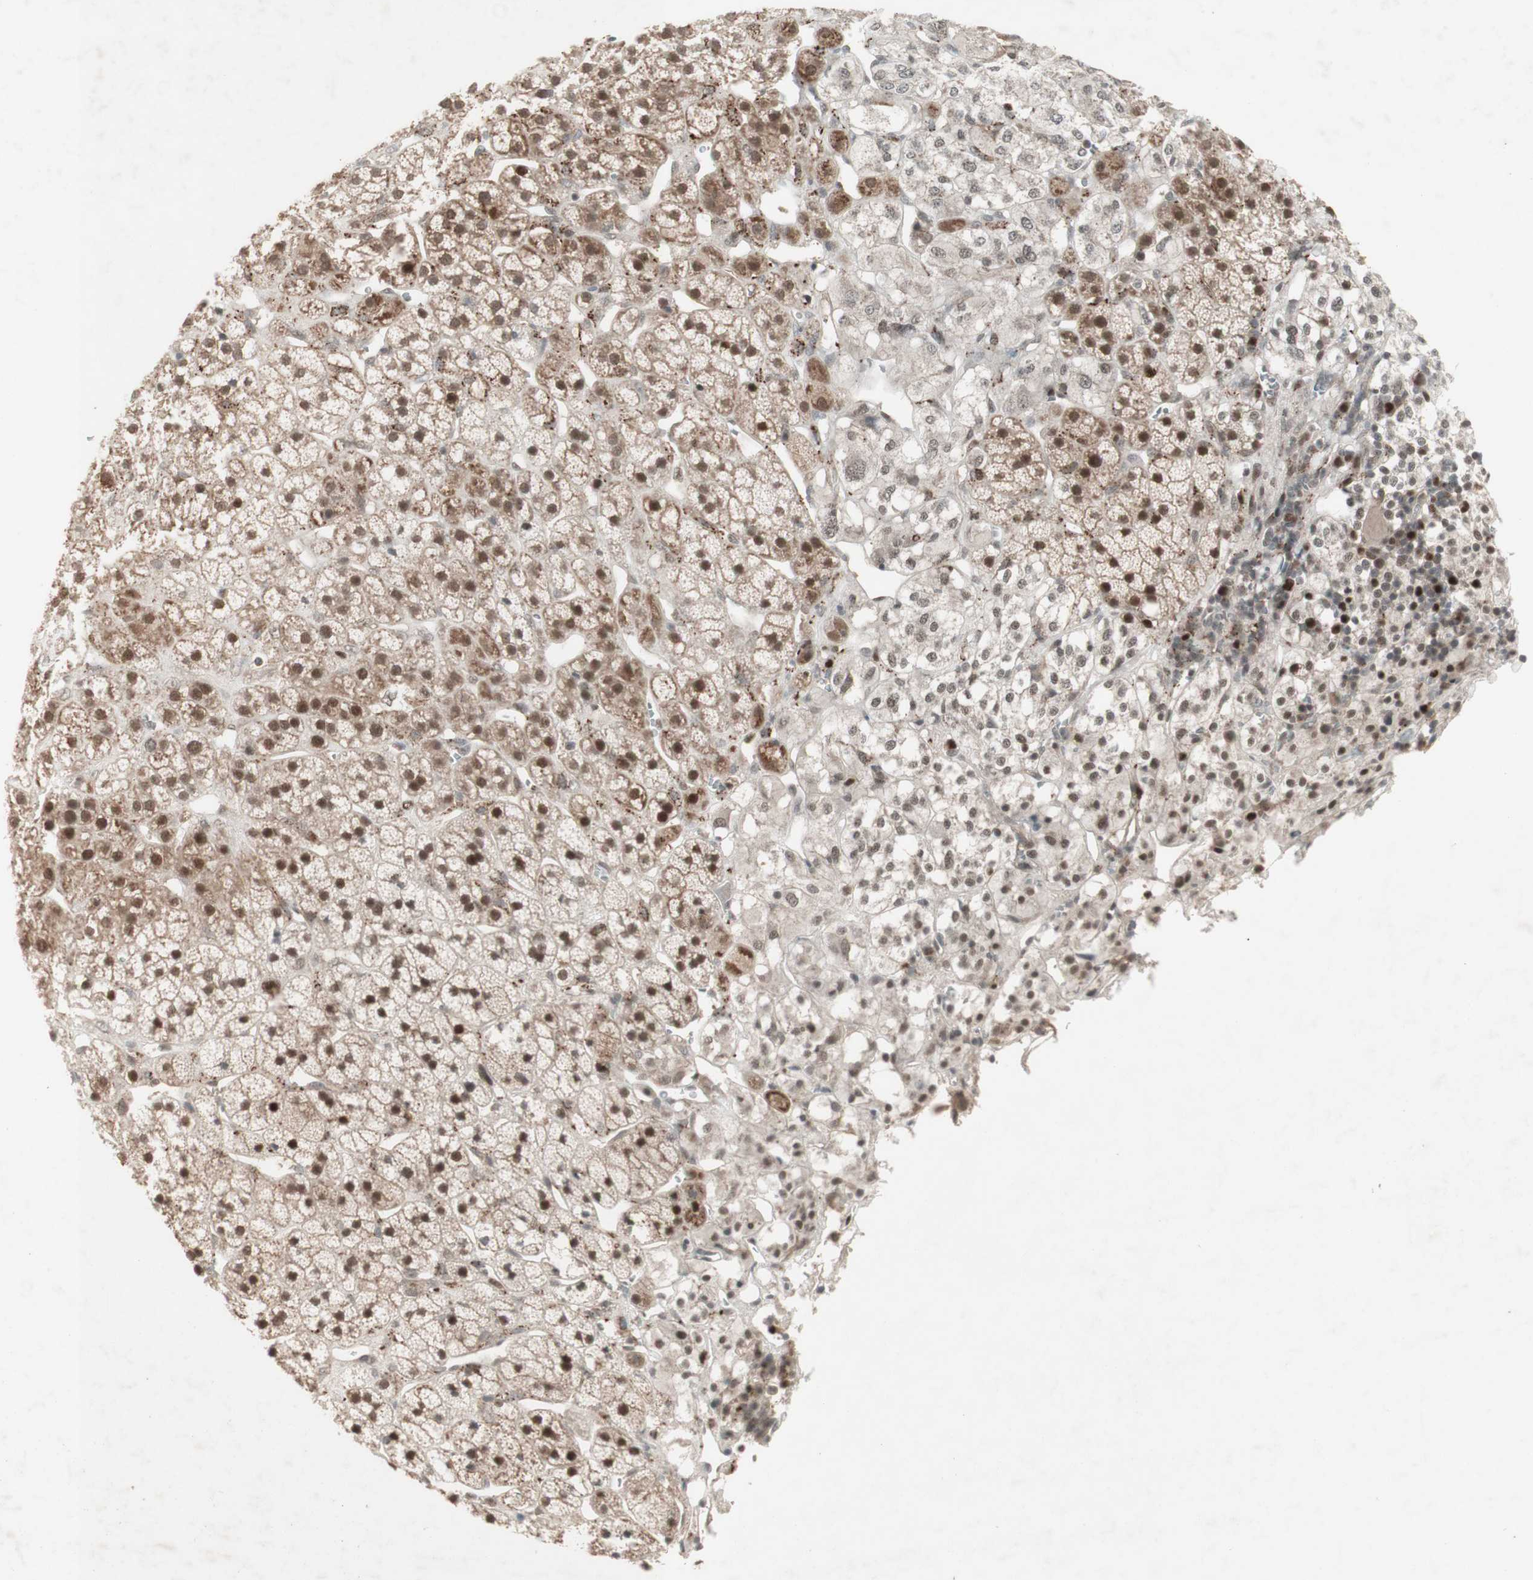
{"staining": {"intensity": "strong", "quantity": "25%-75%", "location": "cytoplasmic/membranous,nuclear"}, "tissue": "adrenal gland", "cell_type": "Glandular cells", "image_type": "normal", "snomed": [{"axis": "morphology", "description": "Normal tissue, NOS"}, {"axis": "topography", "description": "Adrenal gland"}], "caption": "A brown stain highlights strong cytoplasmic/membranous,nuclear staining of a protein in glandular cells of normal human adrenal gland.", "gene": "MSH6", "patient": {"sex": "male", "age": 56}}